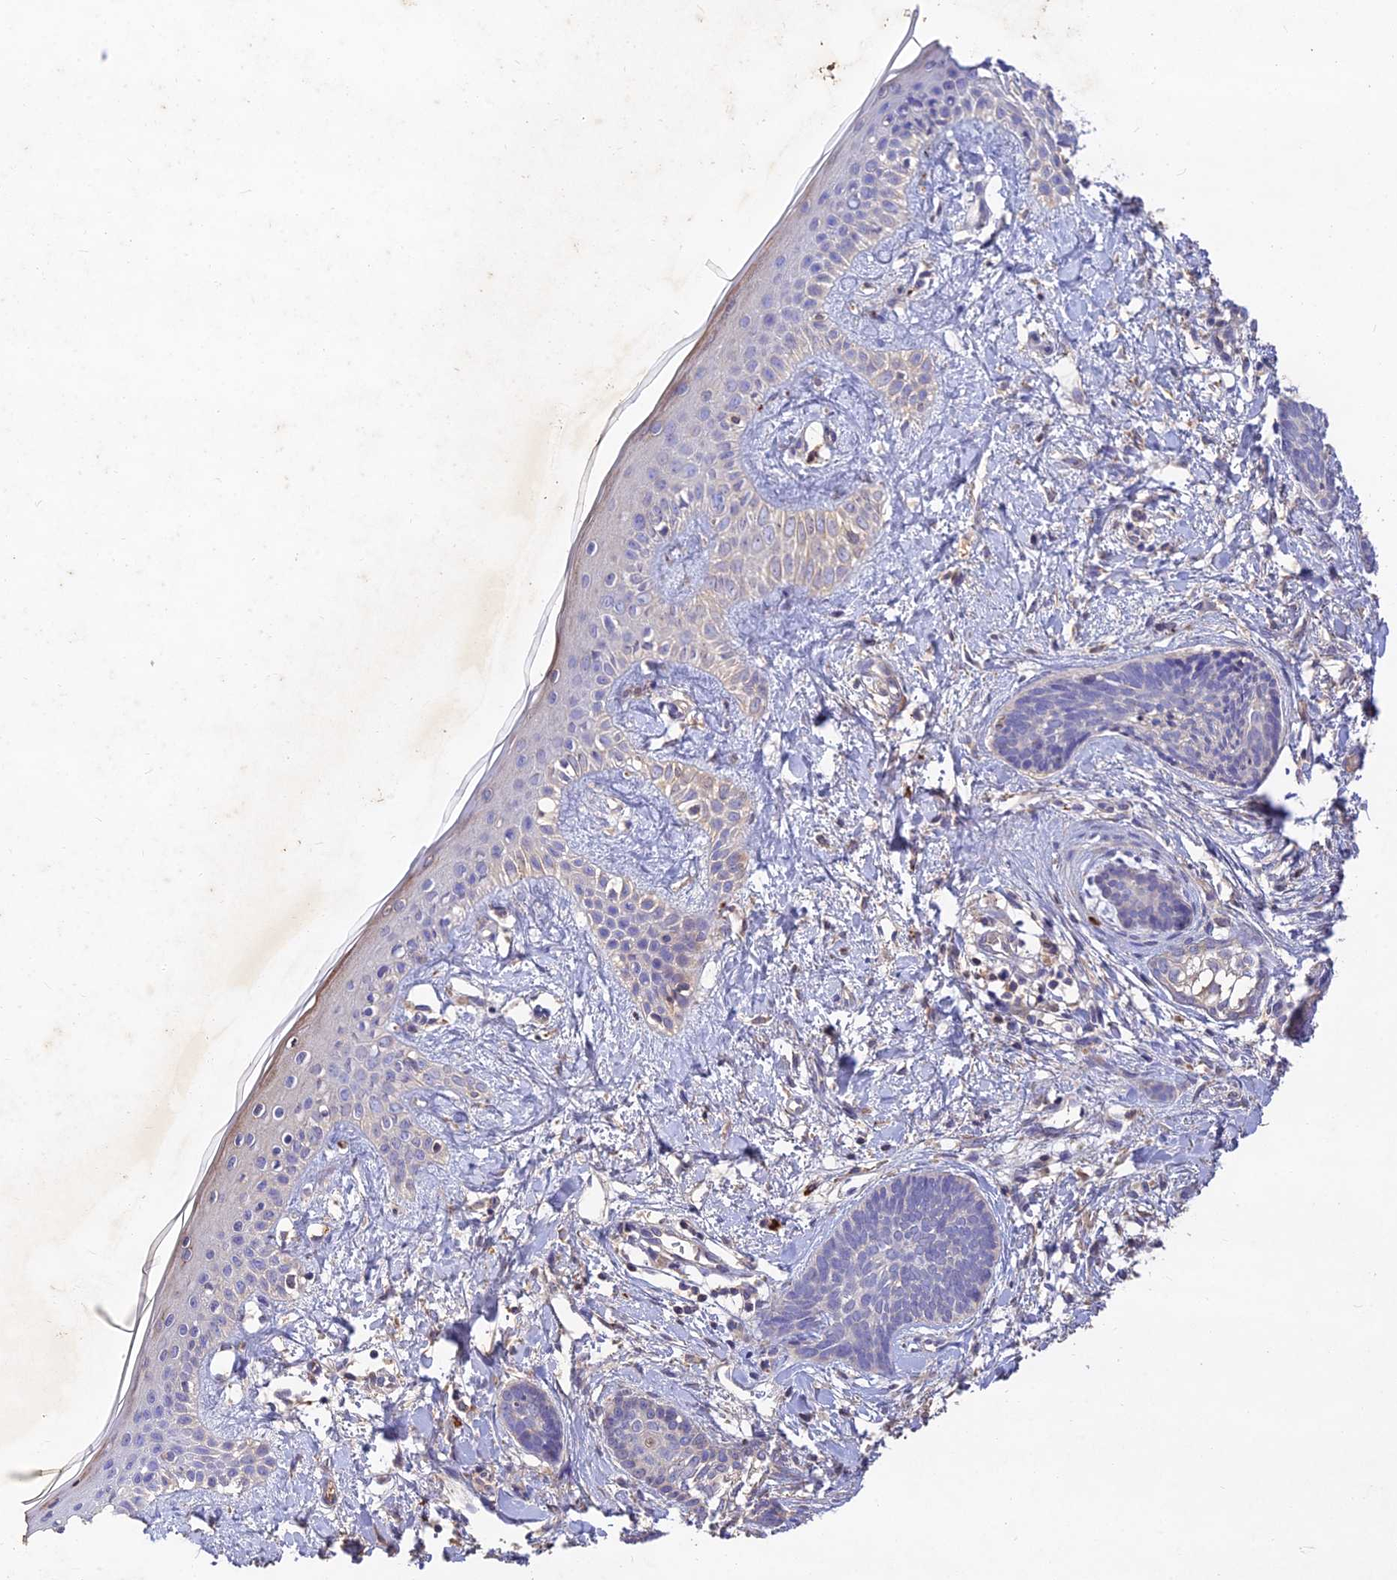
{"staining": {"intensity": "negative", "quantity": "none", "location": "none"}, "tissue": "skin cancer", "cell_type": "Tumor cells", "image_type": "cancer", "snomed": [{"axis": "morphology", "description": "Basal cell carcinoma"}, {"axis": "topography", "description": "Skin"}], "caption": "Immunohistochemical staining of basal cell carcinoma (skin) reveals no significant expression in tumor cells. The staining is performed using DAB brown chromogen with nuclei counter-stained in using hematoxylin.", "gene": "ACSM5", "patient": {"sex": "female", "age": 81}}